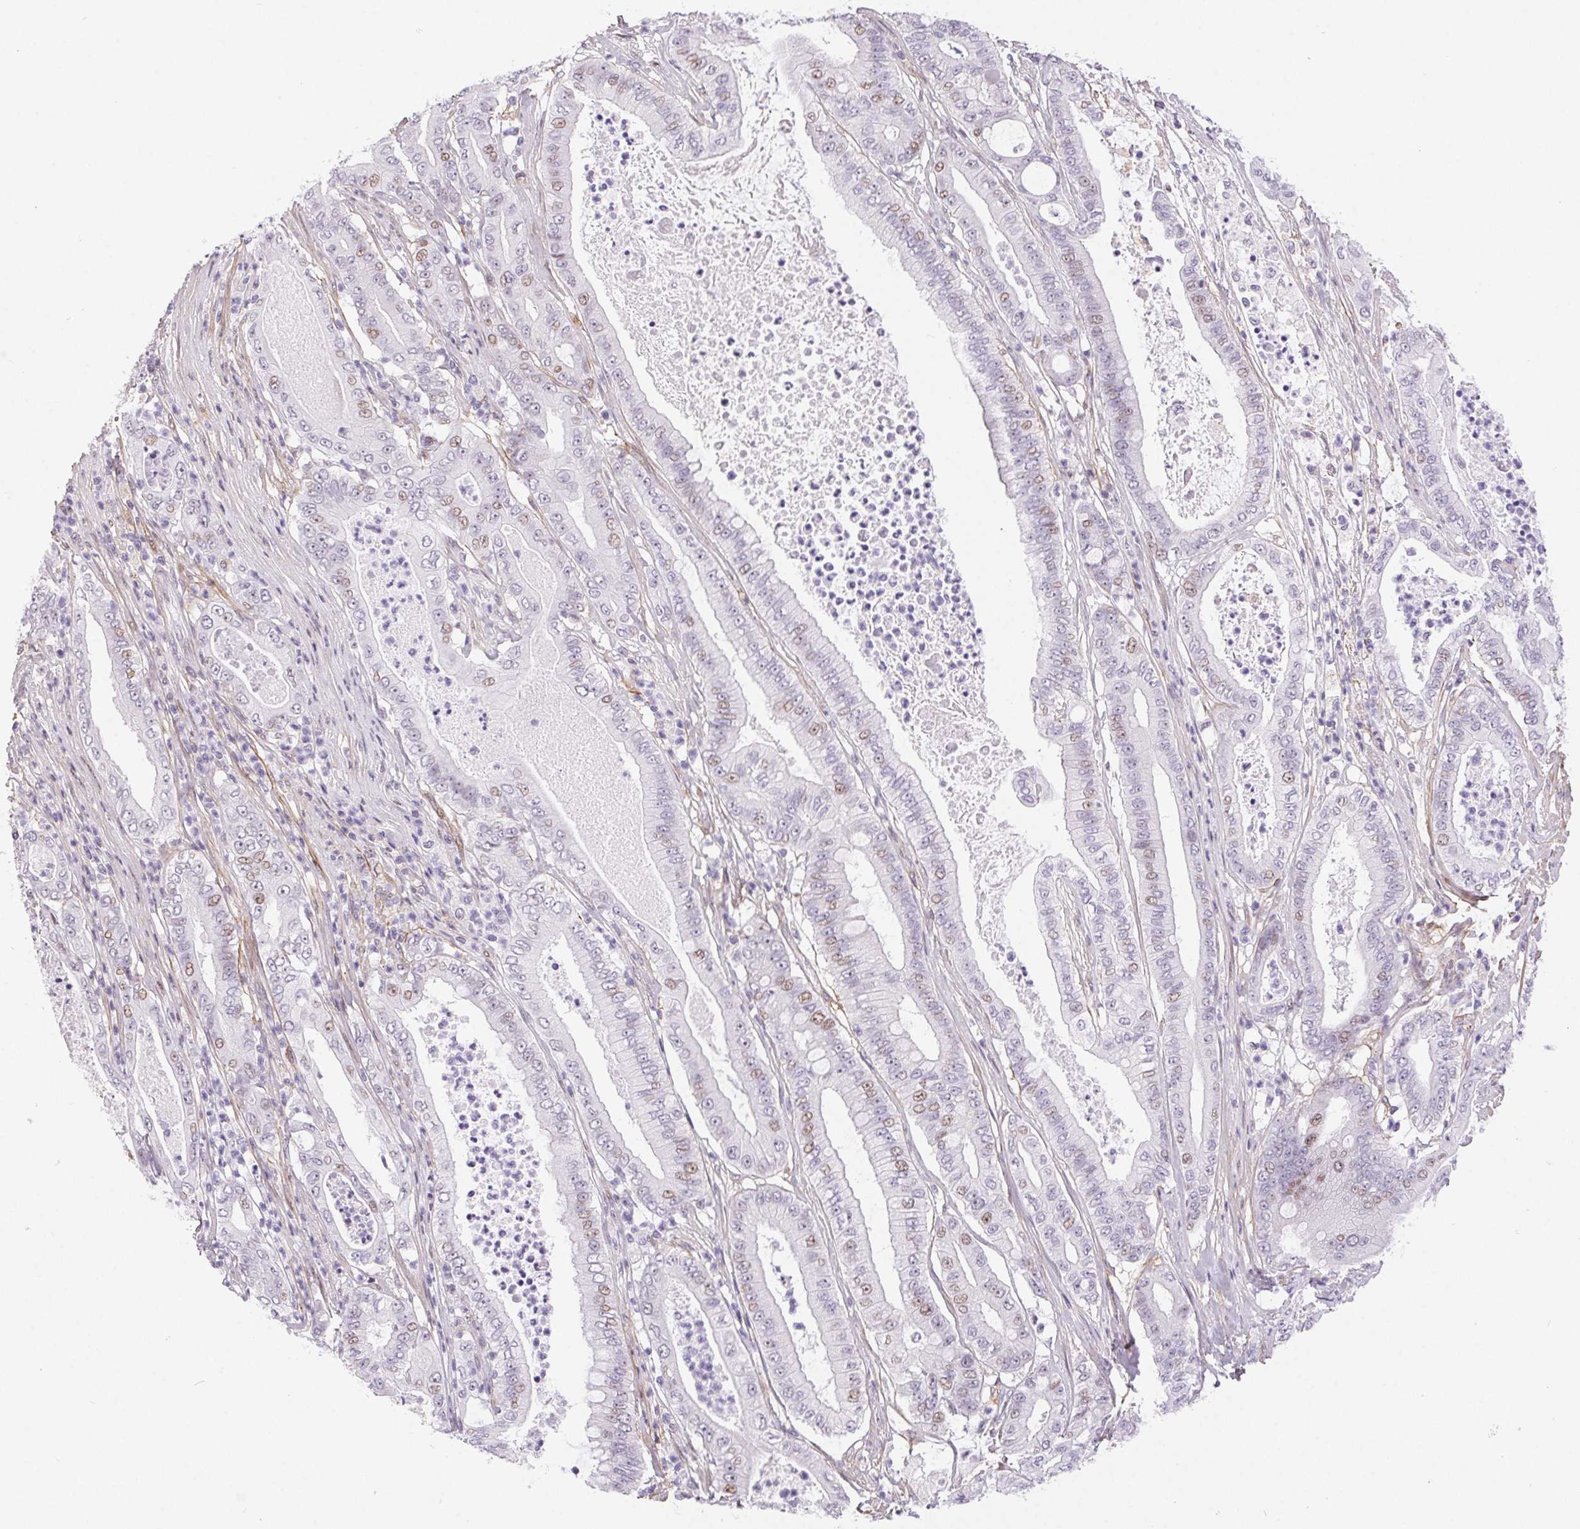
{"staining": {"intensity": "weak", "quantity": "25%-75%", "location": "nuclear"}, "tissue": "pancreatic cancer", "cell_type": "Tumor cells", "image_type": "cancer", "snomed": [{"axis": "morphology", "description": "Adenocarcinoma, NOS"}, {"axis": "topography", "description": "Pancreas"}], "caption": "This micrograph demonstrates immunohistochemistry staining of pancreatic adenocarcinoma, with low weak nuclear staining in approximately 25%-75% of tumor cells.", "gene": "PDZD2", "patient": {"sex": "male", "age": 71}}